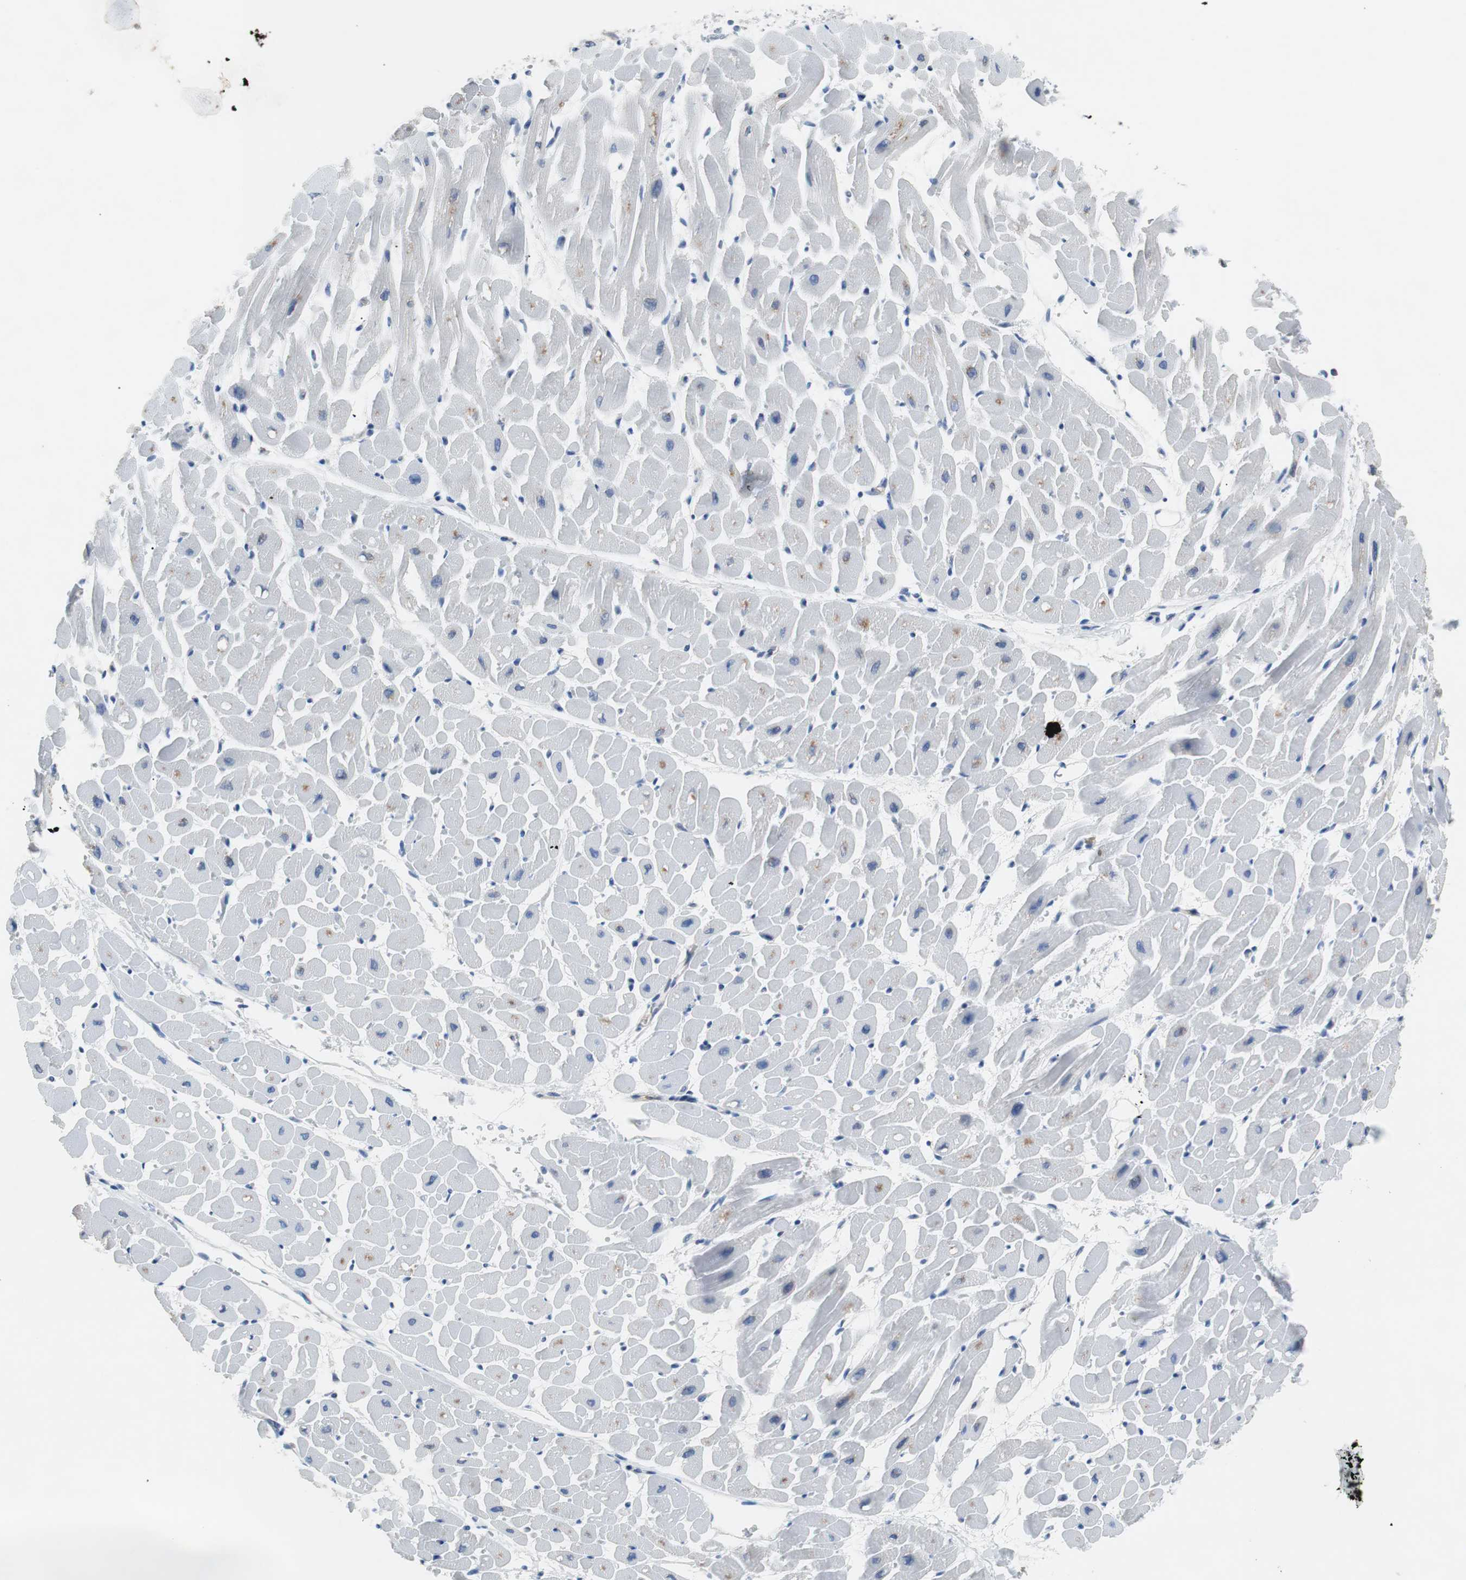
{"staining": {"intensity": "negative", "quantity": "none", "location": "none"}, "tissue": "heart muscle", "cell_type": "Cardiomyocytes", "image_type": "normal", "snomed": [{"axis": "morphology", "description": "Normal tissue, NOS"}, {"axis": "topography", "description": "Heart"}], "caption": "This is an immunohistochemistry (IHC) image of normal human heart muscle. There is no expression in cardiomyocytes.", "gene": "EEF2K", "patient": {"sex": "male", "age": 45}}